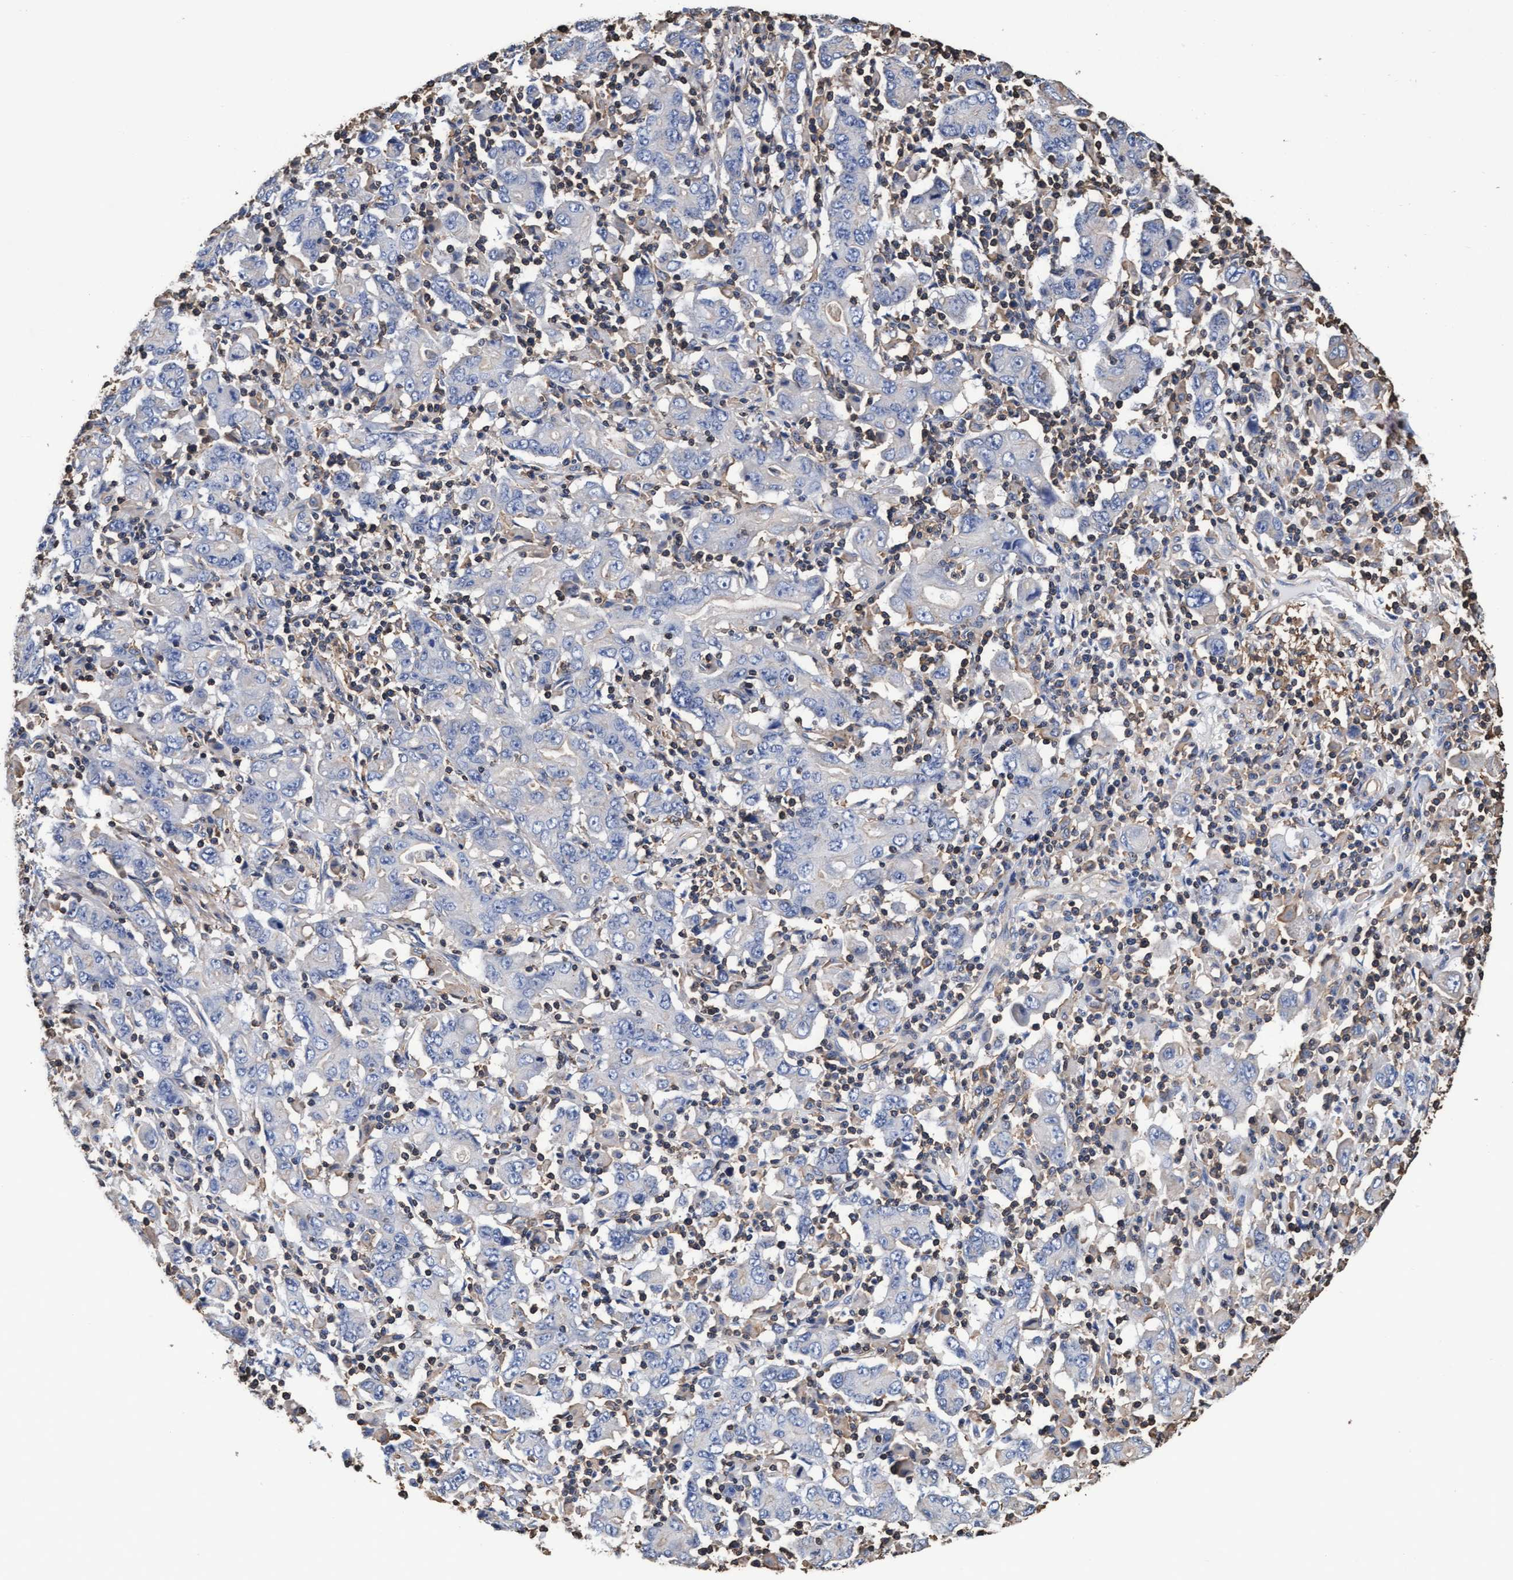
{"staining": {"intensity": "negative", "quantity": "none", "location": "none"}, "tissue": "stomach cancer", "cell_type": "Tumor cells", "image_type": "cancer", "snomed": [{"axis": "morphology", "description": "Adenocarcinoma, NOS"}, {"axis": "topography", "description": "Stomach, upper"}], "caption": "This is a photomicrograph of immunohistochemistry (IHC) staining of stomach cancer, which shows no positivity in tumor cells. (Brightfield microscopy of DAB immunohistochemistry at high magnification).", "gene": "GRHPR", "patient": {"sex": "male", "age": 69}}